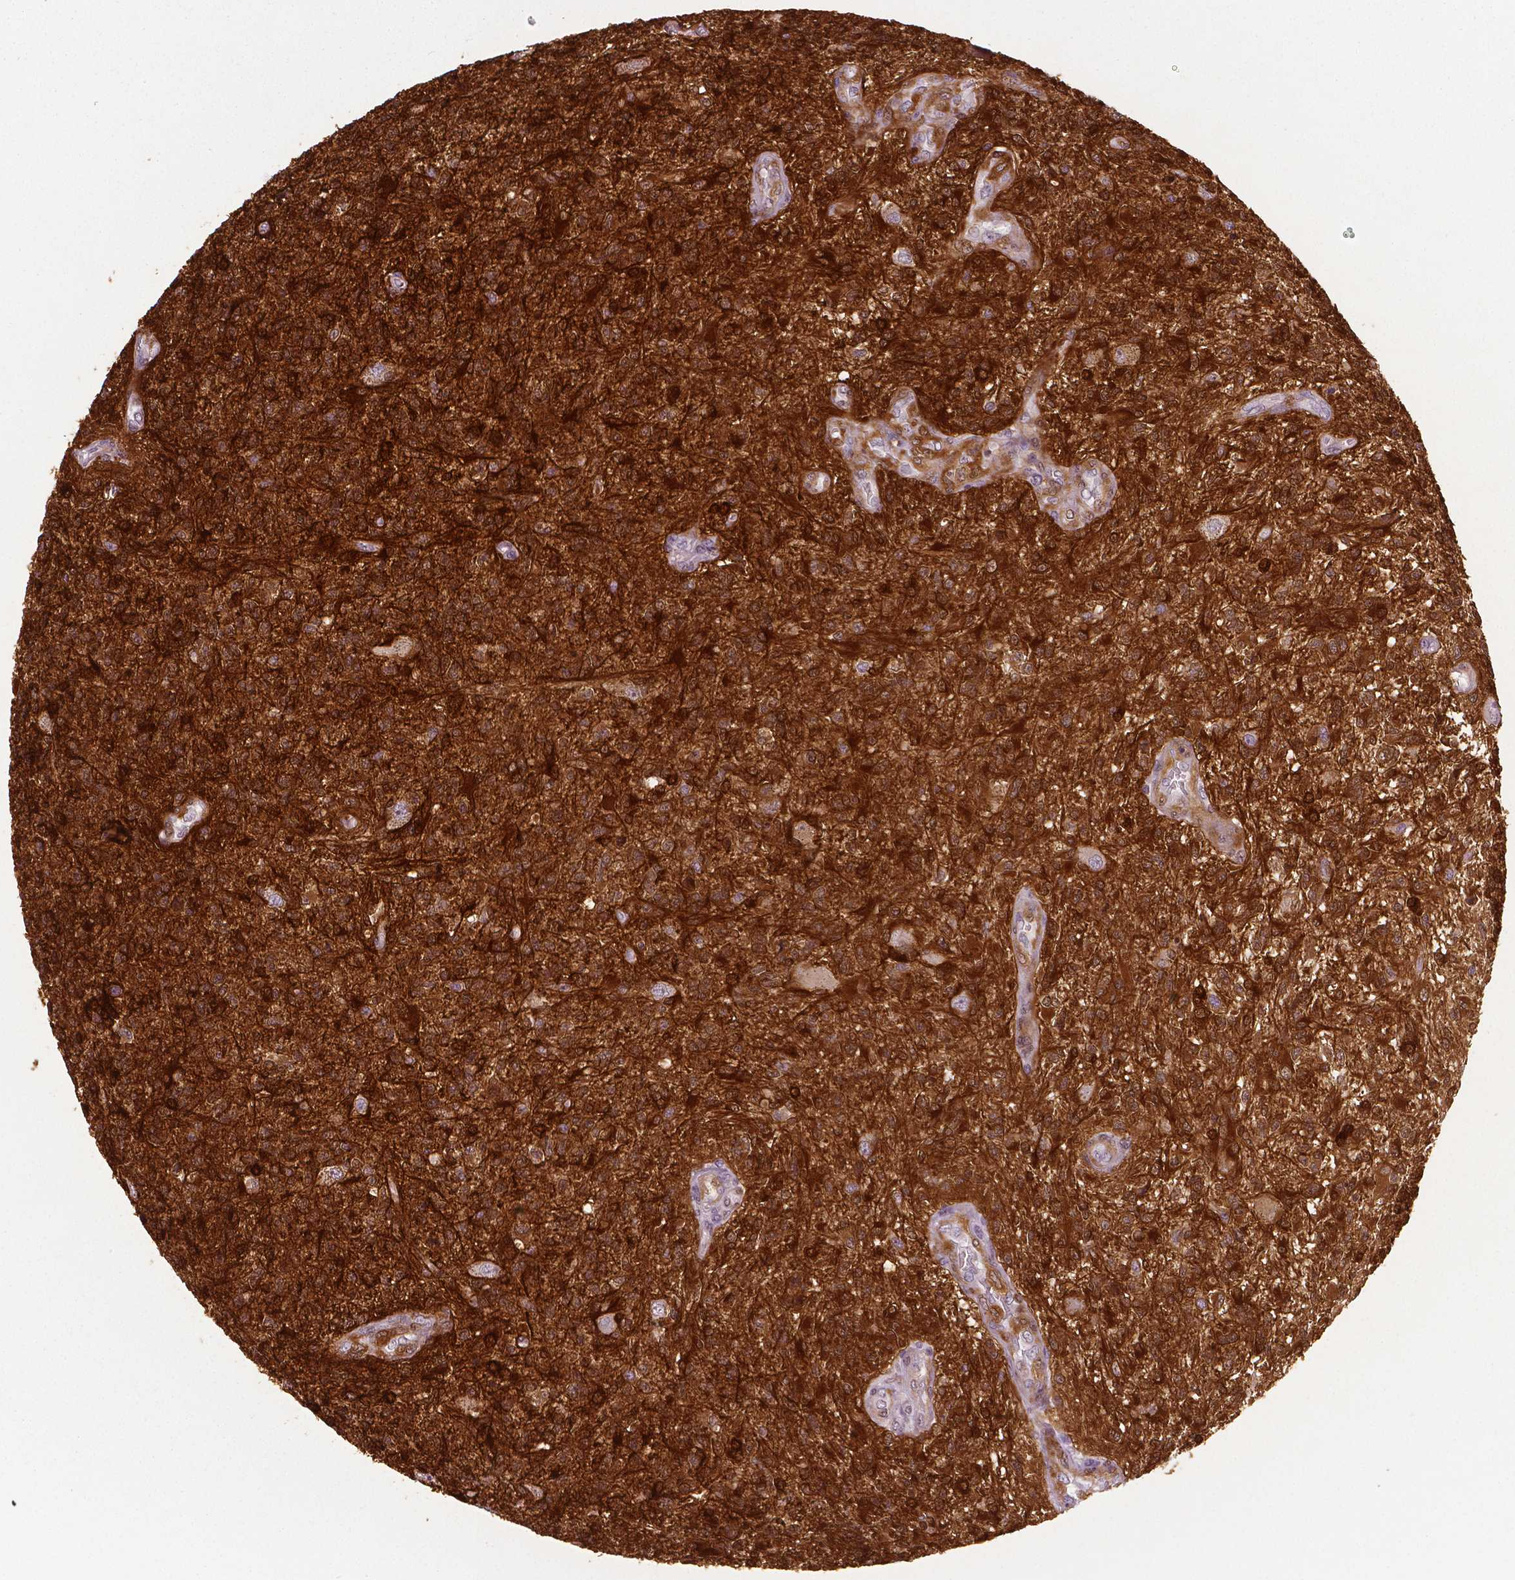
{"staining": {"intensity": "strong", "quantity": ">75%", "location": "cytoplasmic/membranous"}, "tissue": "glioma", "cell_type": "Tumor cells", "image_type": "cancer", "snomed": [{"axis": "morphology", "description": "Glioma, malignant, High grade"}, {"axis": "topography", "description": "Brain"}], "caption": "A high-resolution histopathology image shows immunohistochemistry staining of high-grade glioma (malignant), which shows strong cytoplasmic/membranous expression in about >75% of tumor cells. The protein of interest is shown in brown color, while the nuclei are stained blue.", "gene": "PHGDH", "patient": {"sex": "male", "age": 56}}